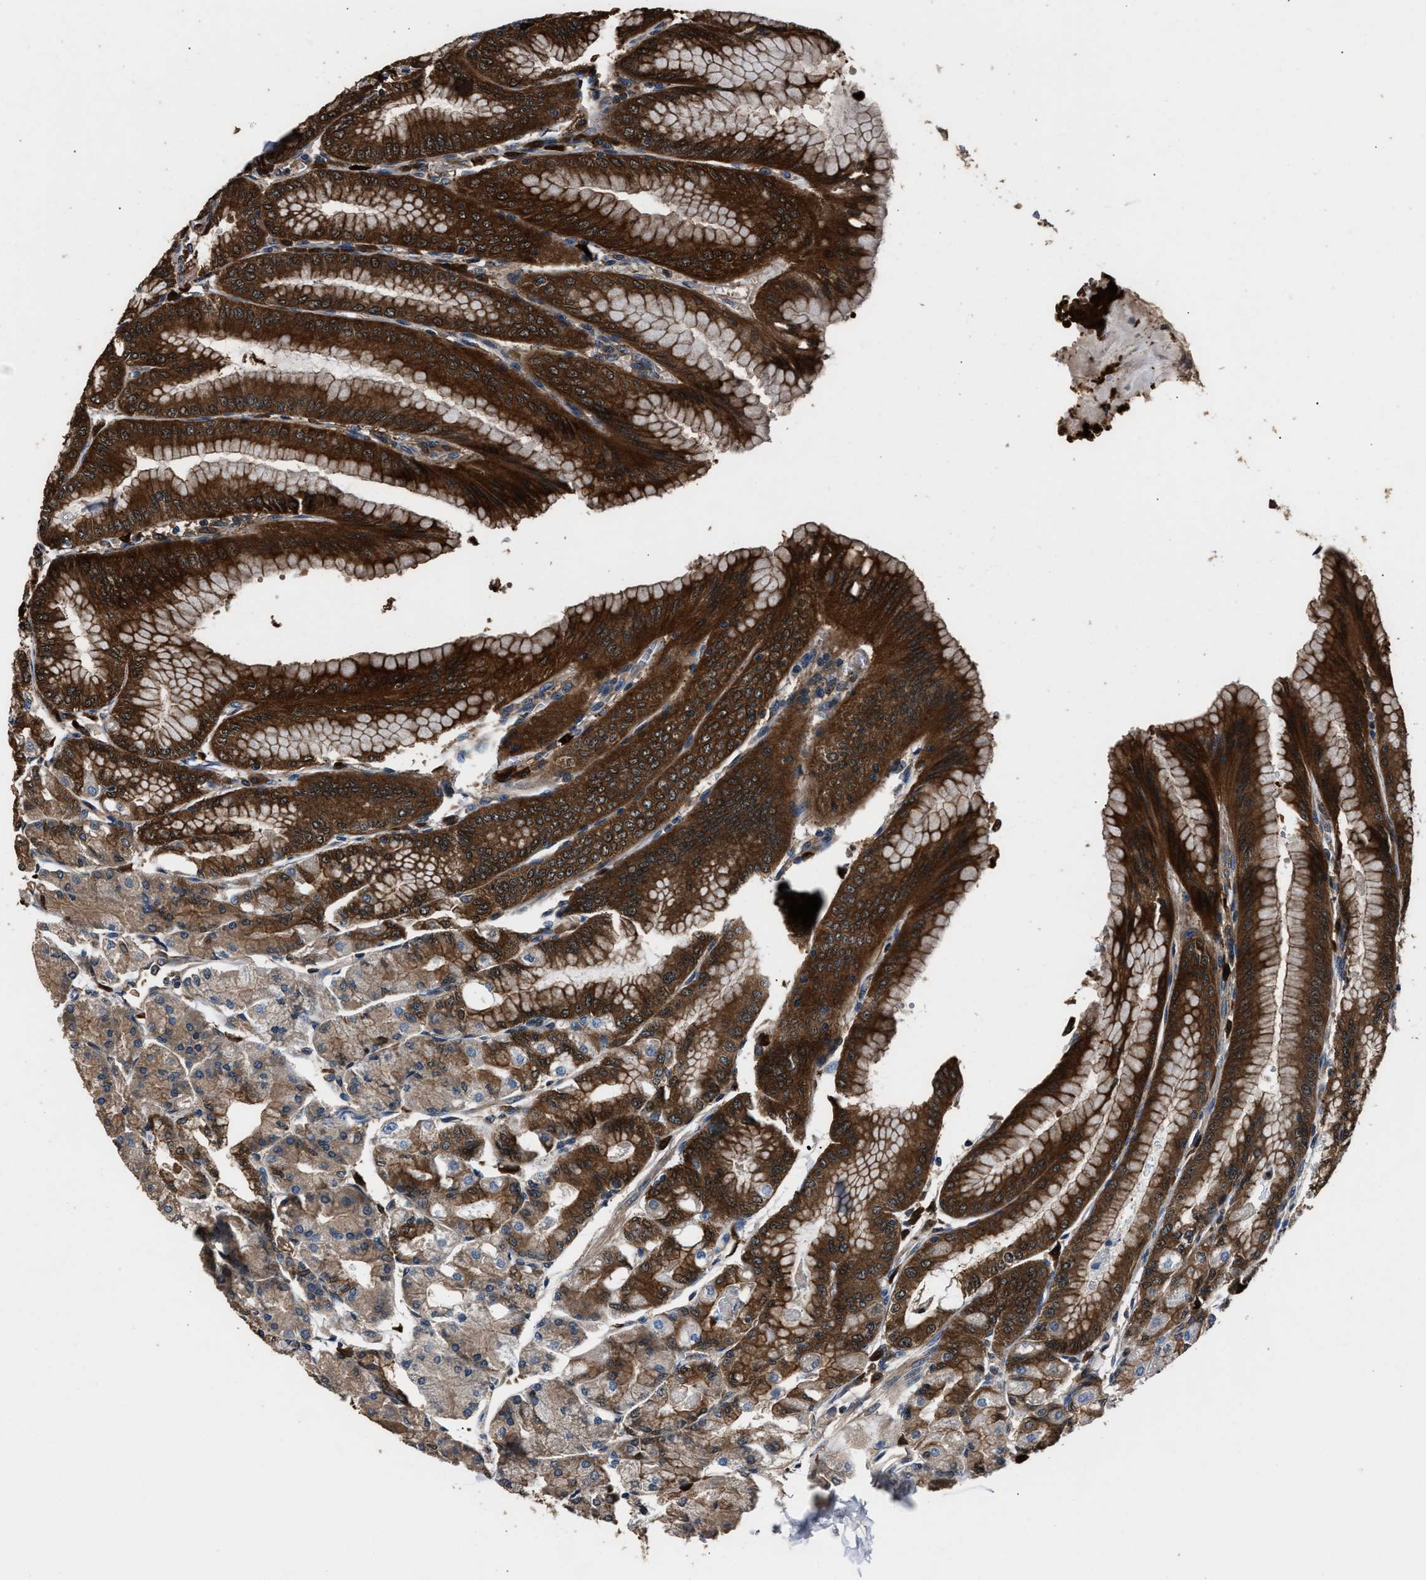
{"staining": {"intensity": "strong", "quantity": ">75%", "location": "cytoplasmic/membranous"}, "tissue": "stomach", "cell_type": "Glandular cells", "image_type": "normal", "snomed": [{"axis": "morphology", "description": "Normal tissue, NOS"}, {"axis": "topography", "description": "Stomach, lower"}], "caption": "Immunohistochemistry (IHC) staining of unremarkable stomach, which reveals high levels of strong cytoplasmic/membranous expression in approximately >75% of glandular cells indicating strong cytoplasmic/membranous protein staining. The staining was performed using DAB (3,3'-diaminobenzidine) (brown) for protein detection and nuclei were counterstained in hematoxylin (blue).", "gene": "GSTP1", "patient": {"sex": "male", "age": 71}}